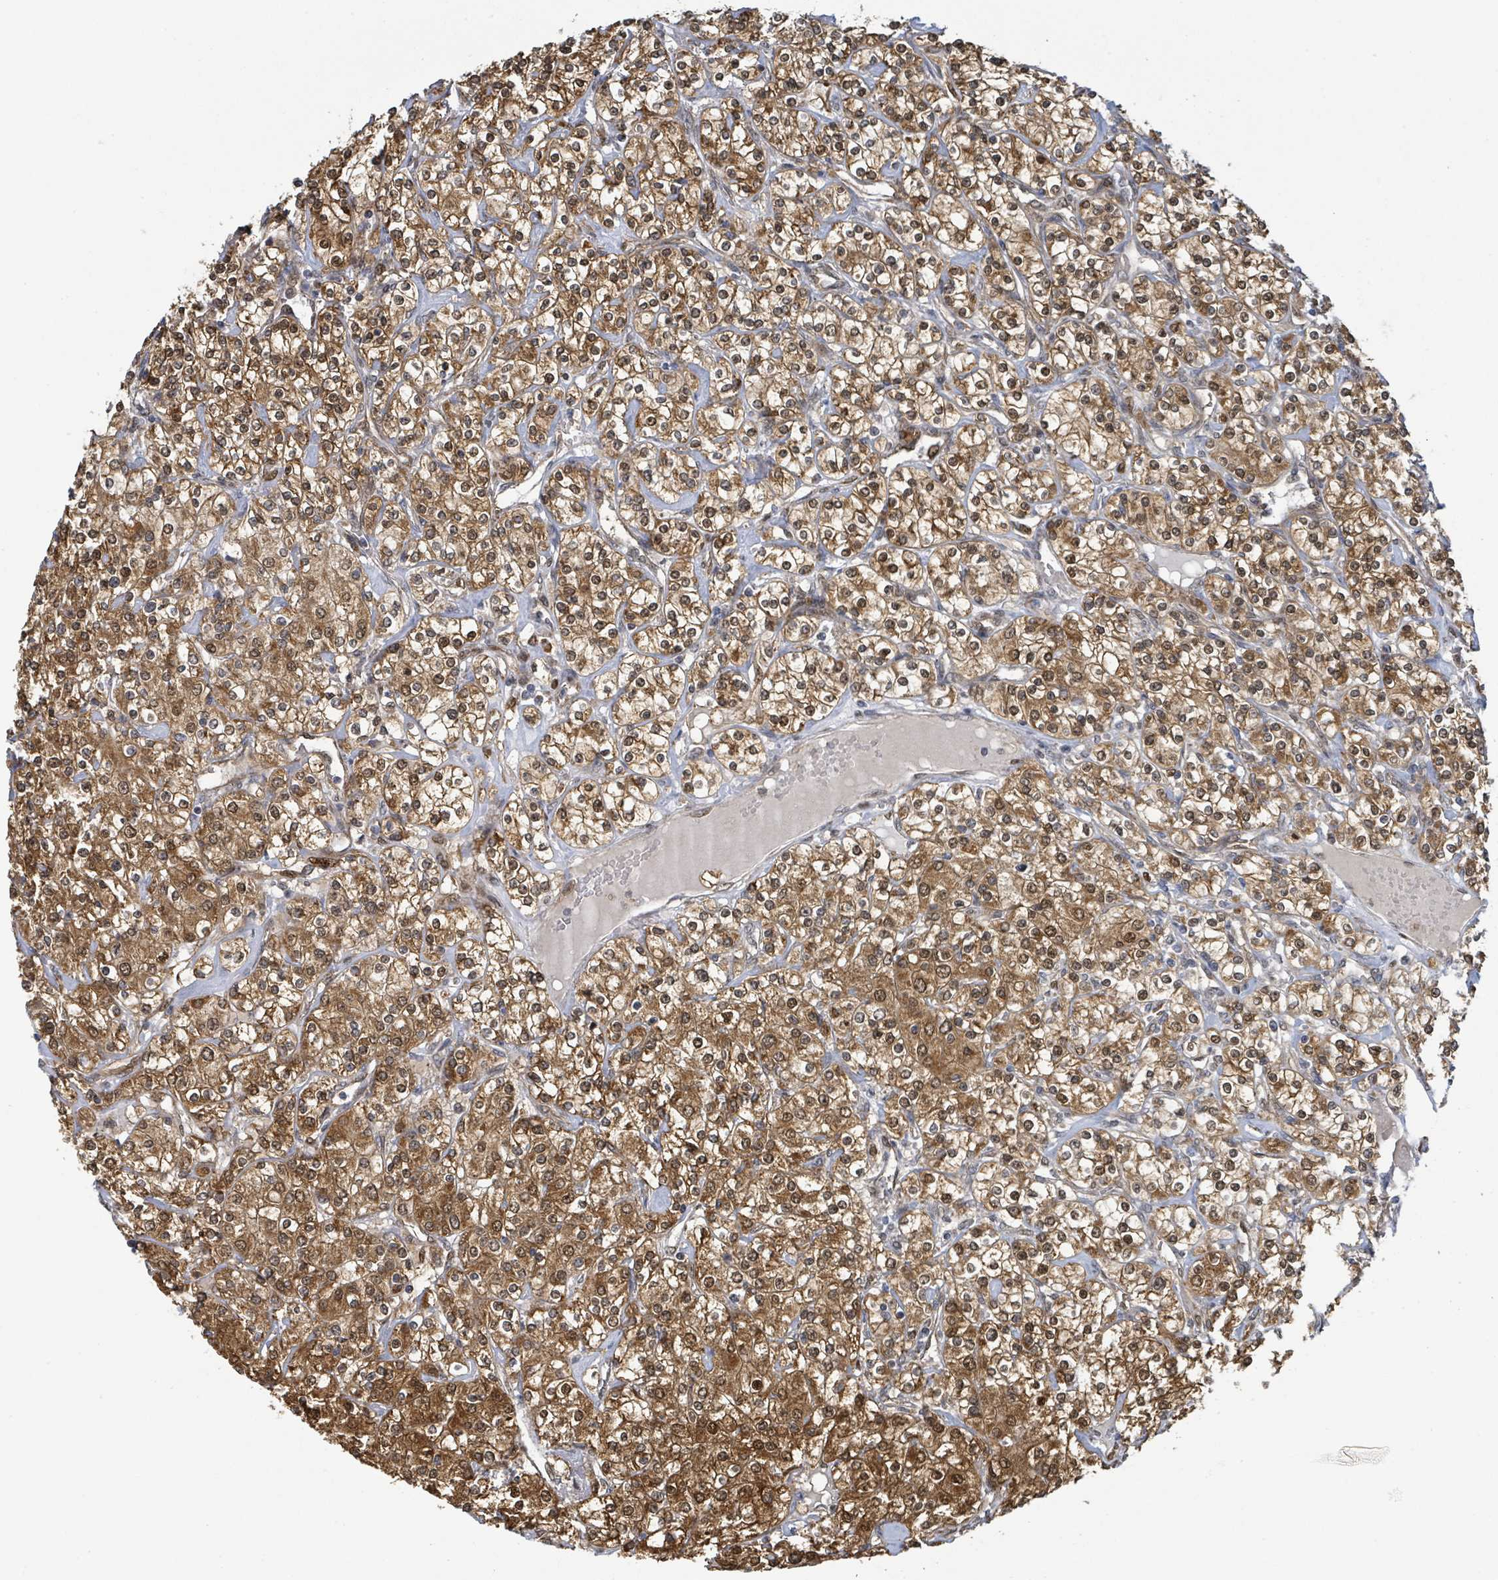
{"staining": {"intensity": "moderate", "quantity": ">75%", "location": "cytoplasmic/membranous,nuclear"}, "tissue": "renal cancer", "cell_type": "Tumor cells", "image_type": "cancer", "snomed": [{"axis": "morphology", "description": "Adenocarcinoma, NOS"}, {"axis": "topography", "description": "Kidney"}], "caption": "The immunohistochemical stain highlights moderate cytoplasmic/membranous and nuclear positivity in tumor cells of renal adenocarcinoma tissue.", "gene": "PSMB7", "patient": {"sex": "male", "age": 77}}